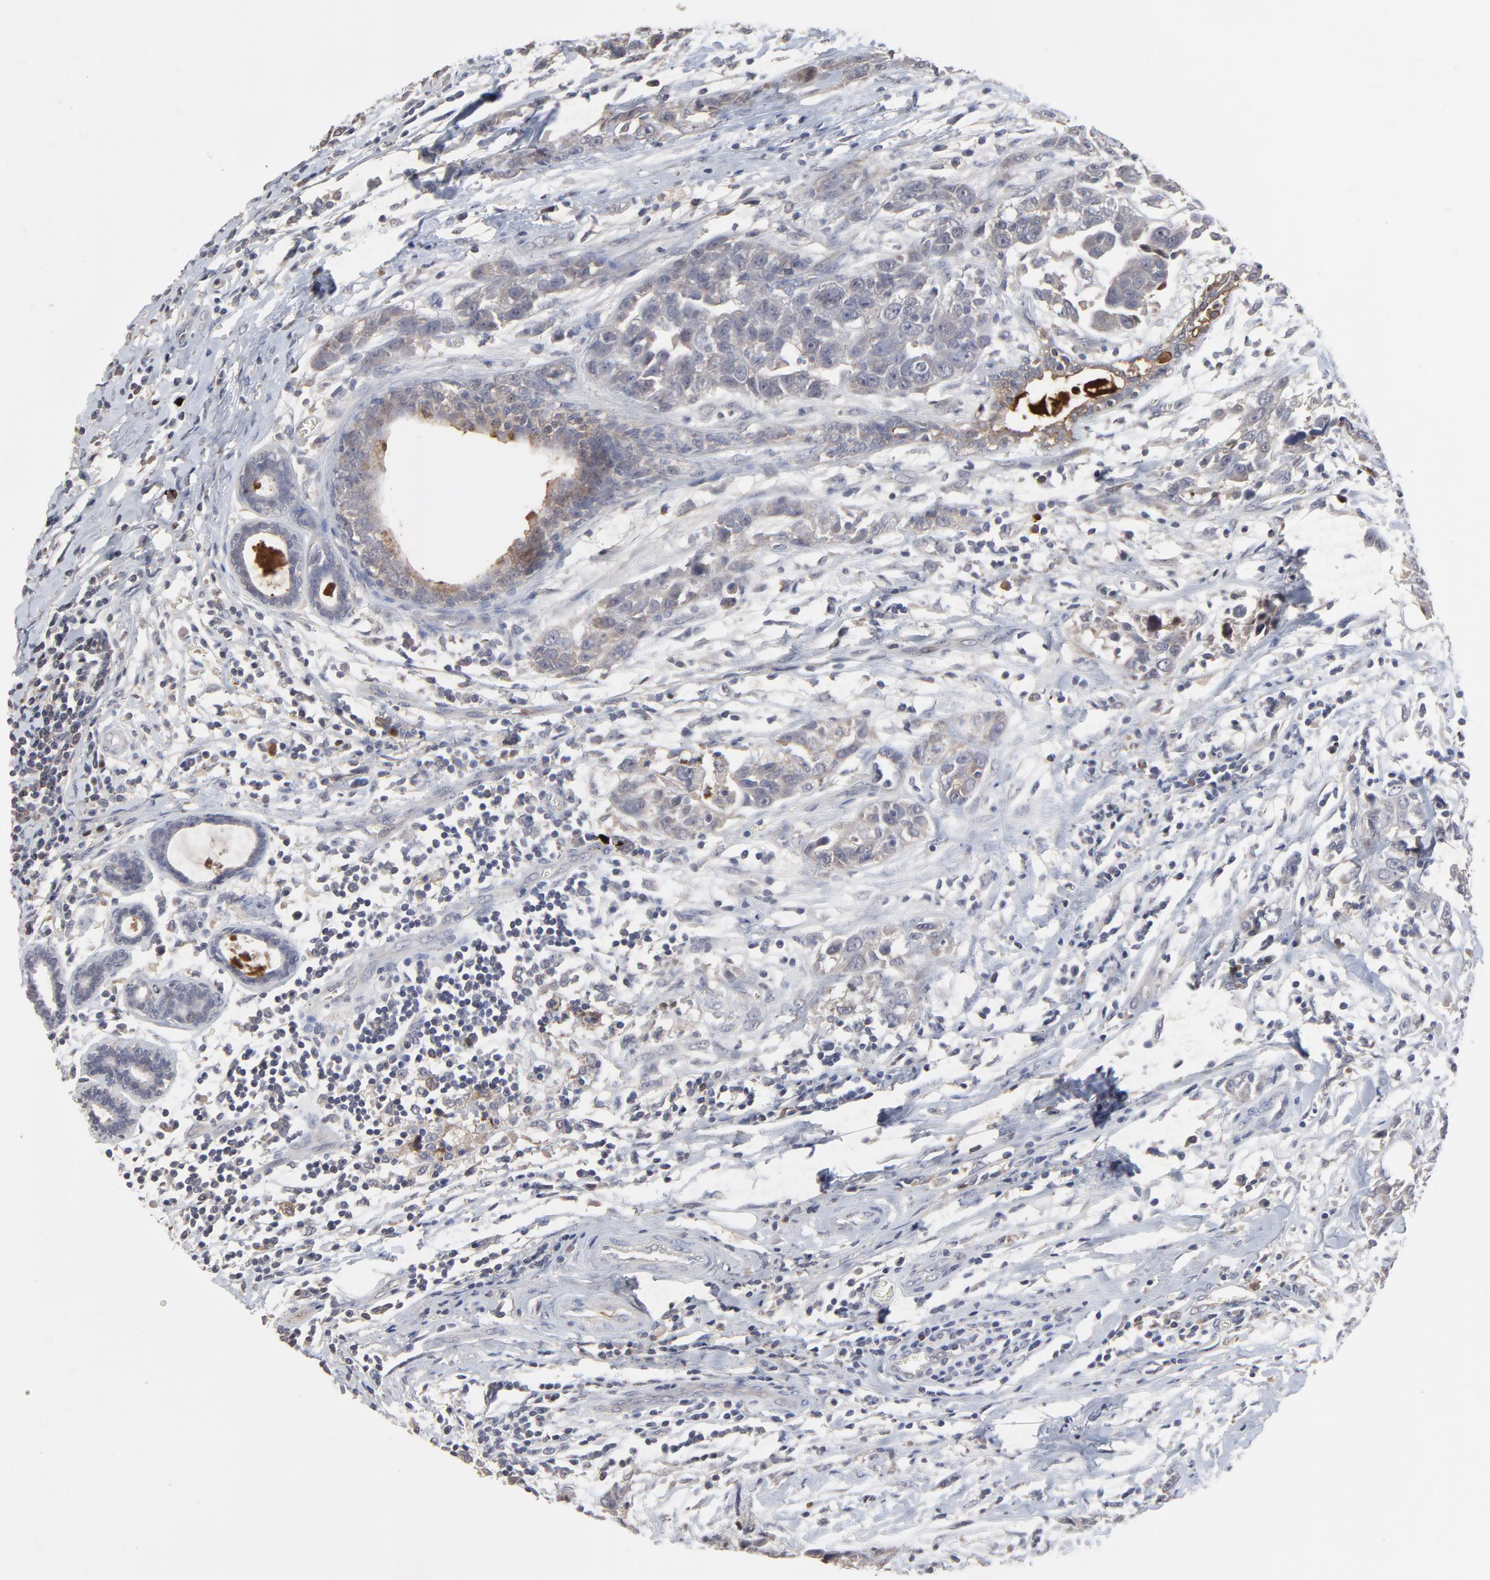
{"staining": {"intensity": "weak", "quantity": ">75%", "location": "cytoplasmic/membranous"}, "tissue": "breast cancer", "cell_type": "Tumor cells", "image_type": "cancer", "snomed": [{"axis": "morphology", "description": "Duct carcinoma"}, {"axis": "topography", "description": "Breast"}], "caption": "This histopathology image displays invasive ductal carcinoma (breast) stained with IHC to label a protein in brown. The cytoplasmic/membranous of tumor cells show weak positivity for the protein. Nuclei are counter-stained blue.", "gene": "VPREB3", "patient": {"sex": "female", "age": 50}}